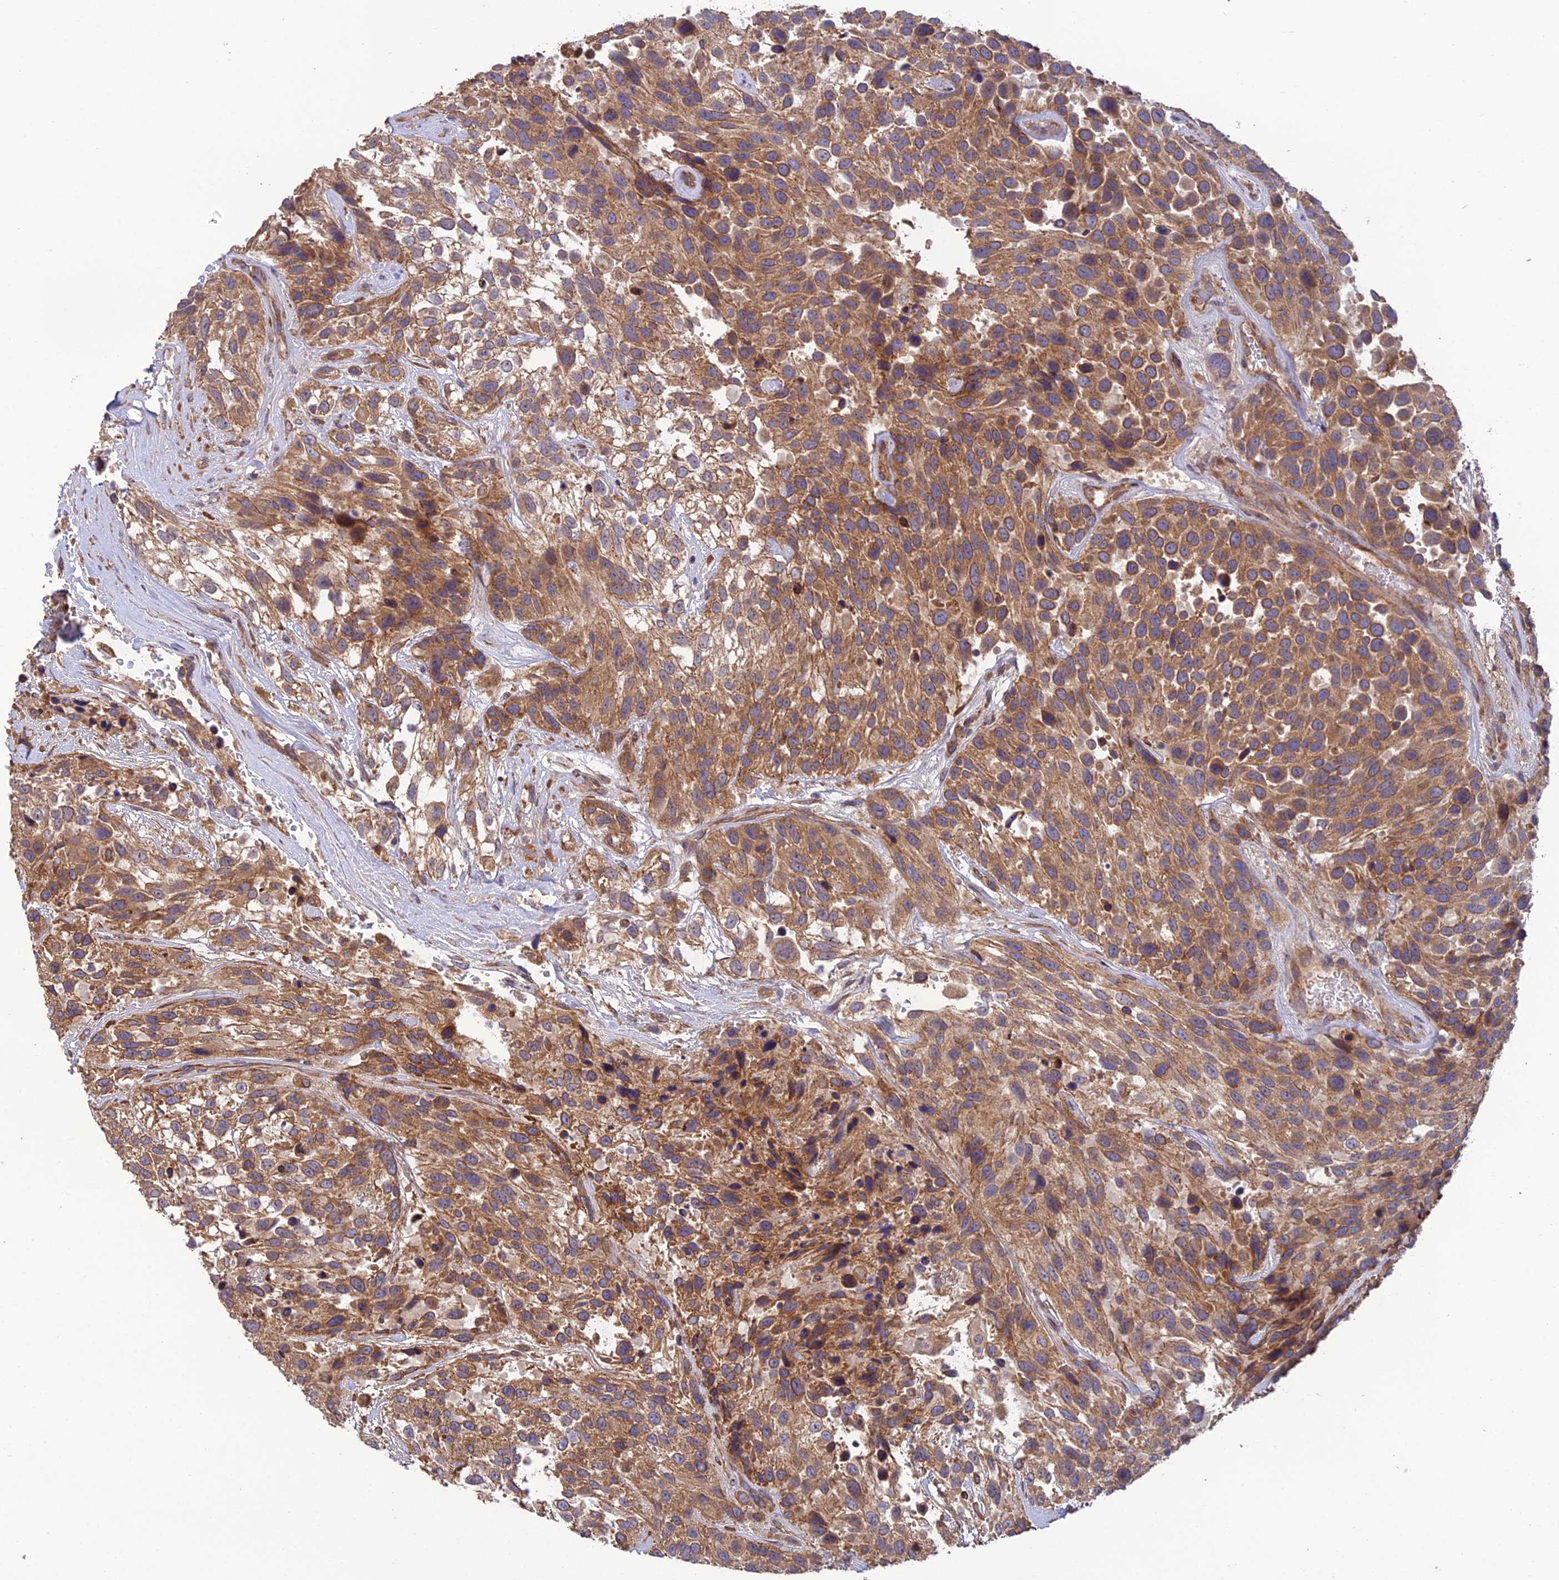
{"staining": {"intensity": "moderate", "quantity": ">75%", "location": "cytoplasmic/membranous"}, "tissue": "urothelial cancer", "cell_type": "Tumor cells", "image_type": "cancer", "snomed": [{"axis": "morphology", "description": "Urothelial carcinoma, High grade"}, {"axis": "topography", "description": "Urinary bladder"}], "caption": "Urothelial cancer was stained to show a protein in brown. There is medium levels of moderate cytoplasmic/membranous positivity in approximately >75% of tumor cells.", "gene": "MRNIP", "patient": {"sex": "female", "age": 70}}